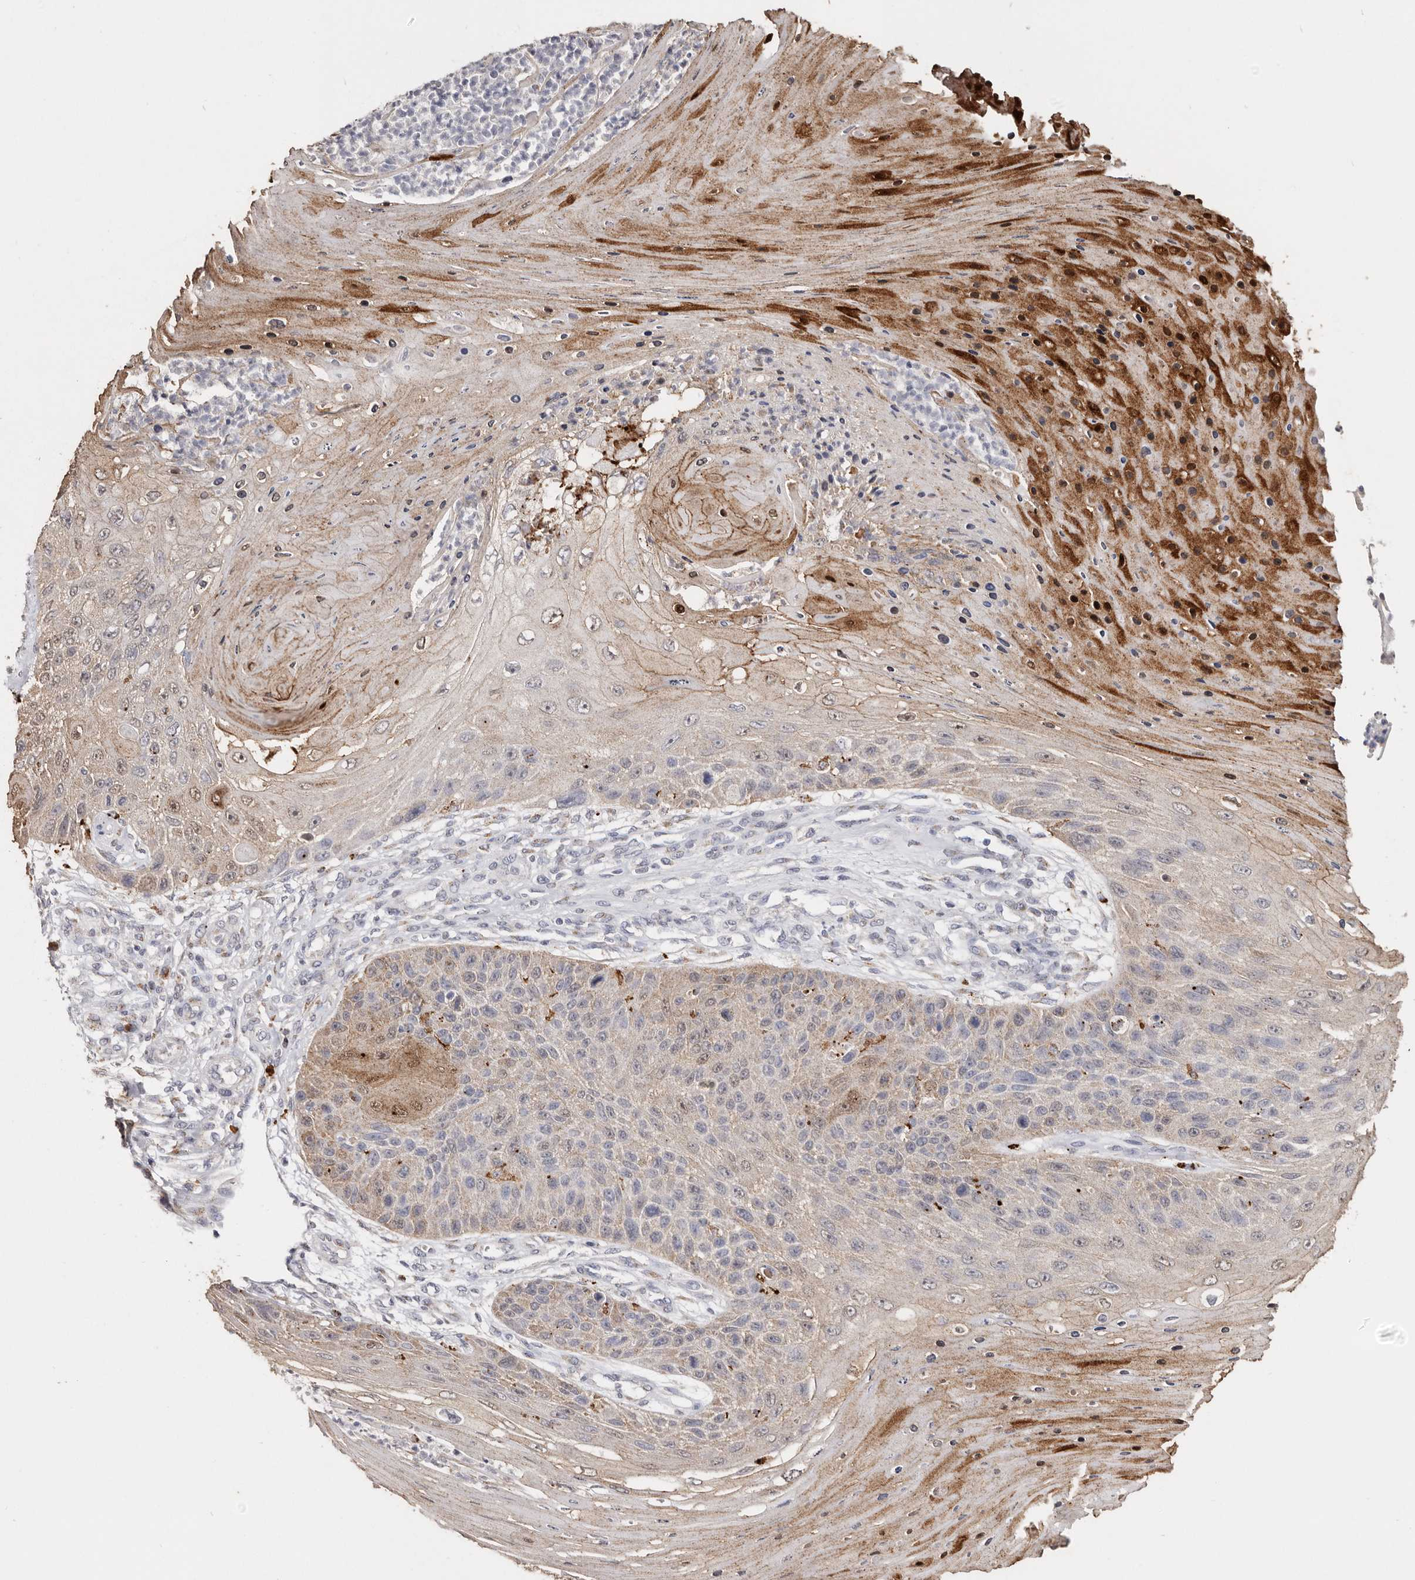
{"staining": {"intensity": "moderate", "quantity": "<25%", "location": "cytoplasmic/membranous,nuclear"}, "tissue": "skin cancer", "cell_type": "Tumor cells", "image_type": "cancer", "snomed": [{"axis": "morphology", "description": "Squamous cell carcinoma, NOS"}, {"axis": "topography", "description": "Skin"}], "caption": "Immunohistochemical staining of skin squamous cell carcinoma shows moderate cytoplasmic/membranous and nuclear protein positivity in approximately <25% of tumor cells. The staining is performed using DAB brown chromogen to label protein expression. The nuclei are counter-stained blue using hematoxylin.", "gene": "LGALS7B", "patient": {"sex": "female", "age": 88}}